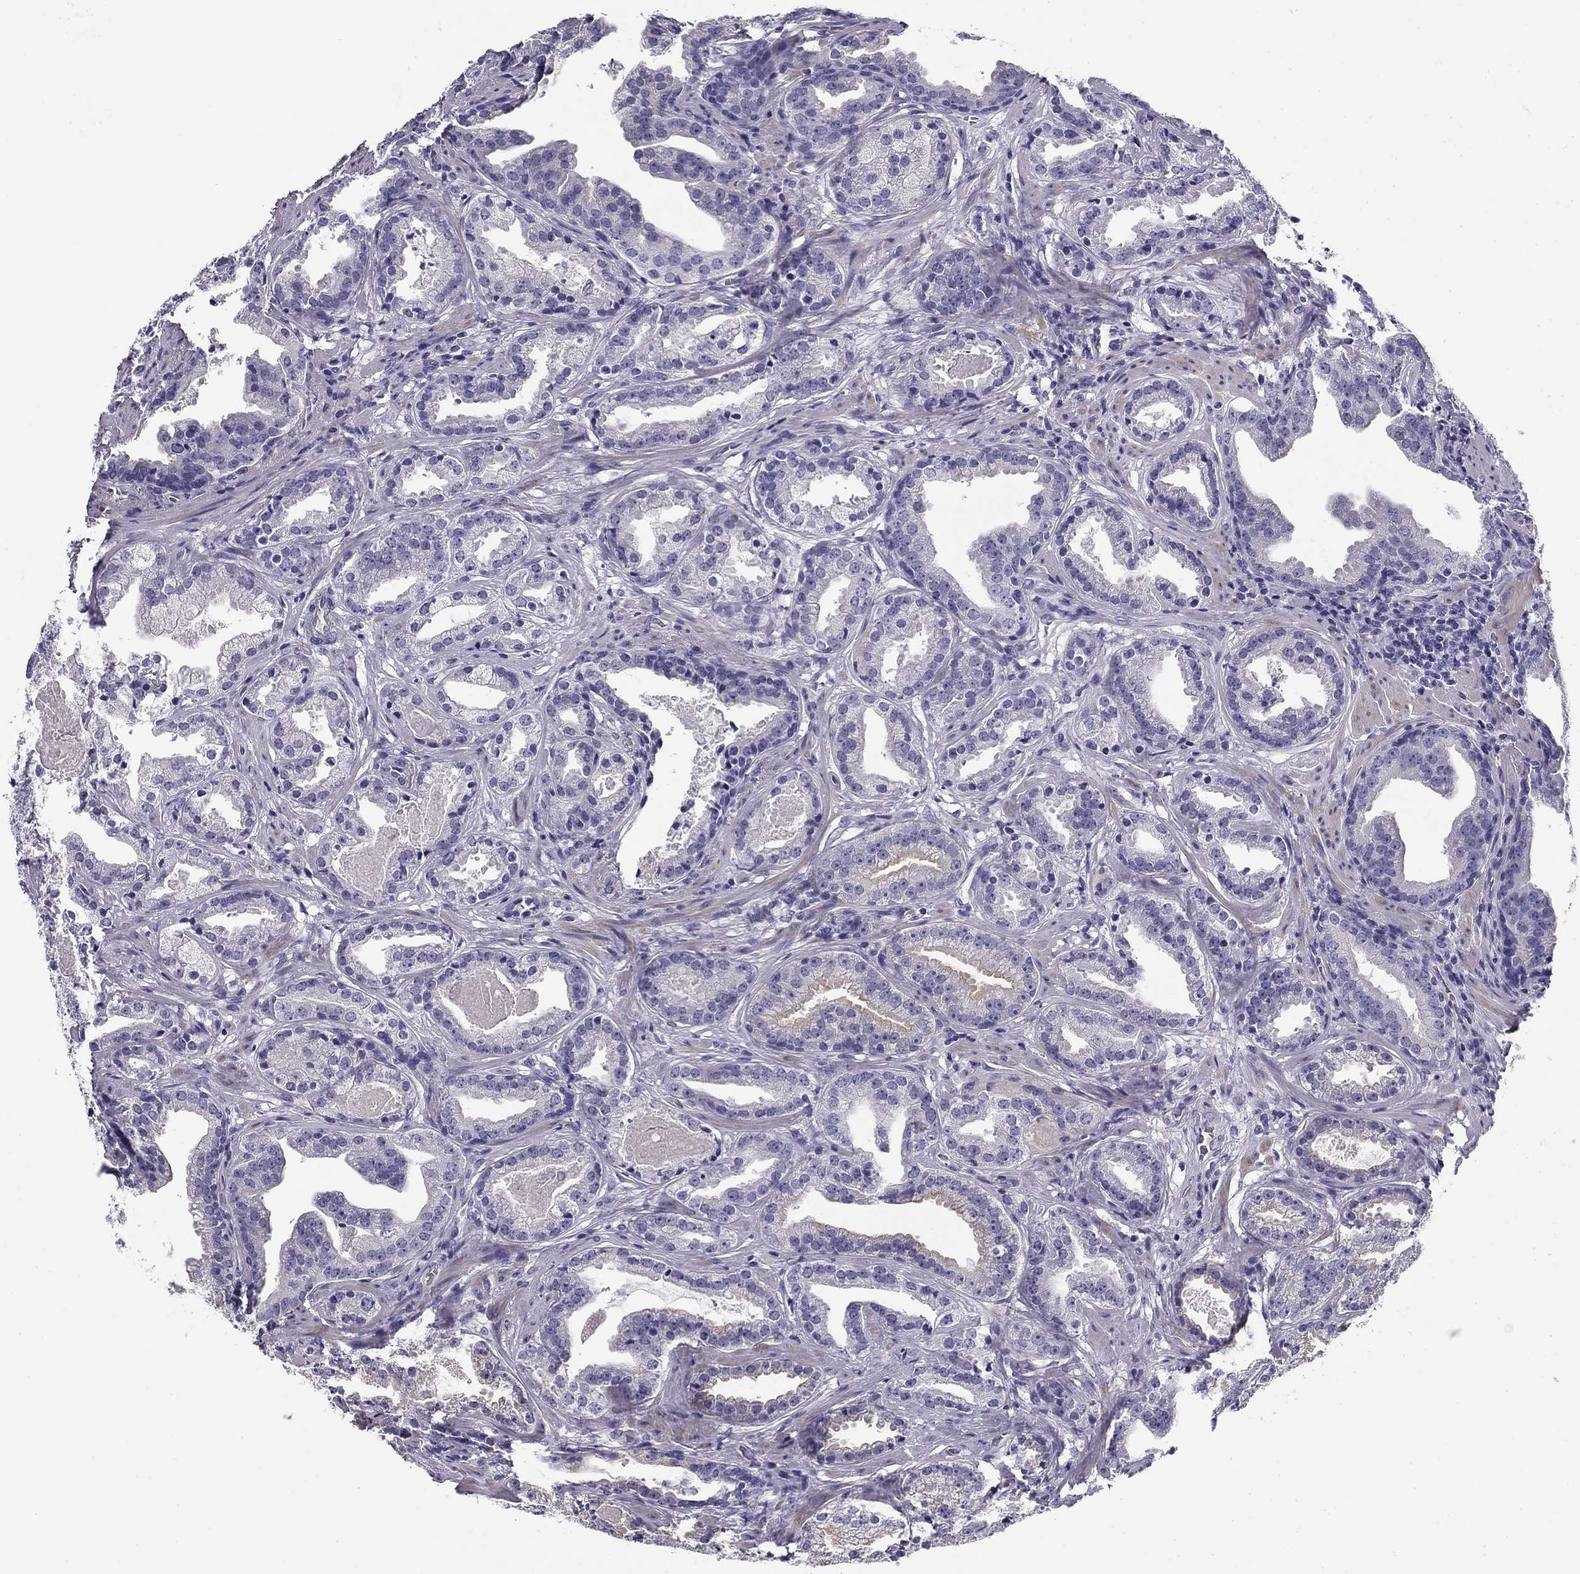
{"staining": {"intensity": "moderate", "quantity": "<25%", "location": "cytoplasmic/membranous"}, "tissue": "prostate cancer", "cell_type": "Tumor cells", "image_type": "cancer", "snomed": [{"axis": "morphology", "description": "Adenocarcinoma, NOS"}, {"axis": "morphology", "description": "Adenocarcinoma, High grade"}, {"axis": "topography", "description": "Prostate"}], "caption": "High-magnification brightfield microscopy of adenocarcinoma (prostate) stained with DAB (brown) and counterstained with hematoxylin (blue). tumor cells exhibit moderate cytoplasmic/membranous expression is appreciated in about<25% of cells.", "gene": "FLNC", "patient": {"sex": "male", "age": 64}}